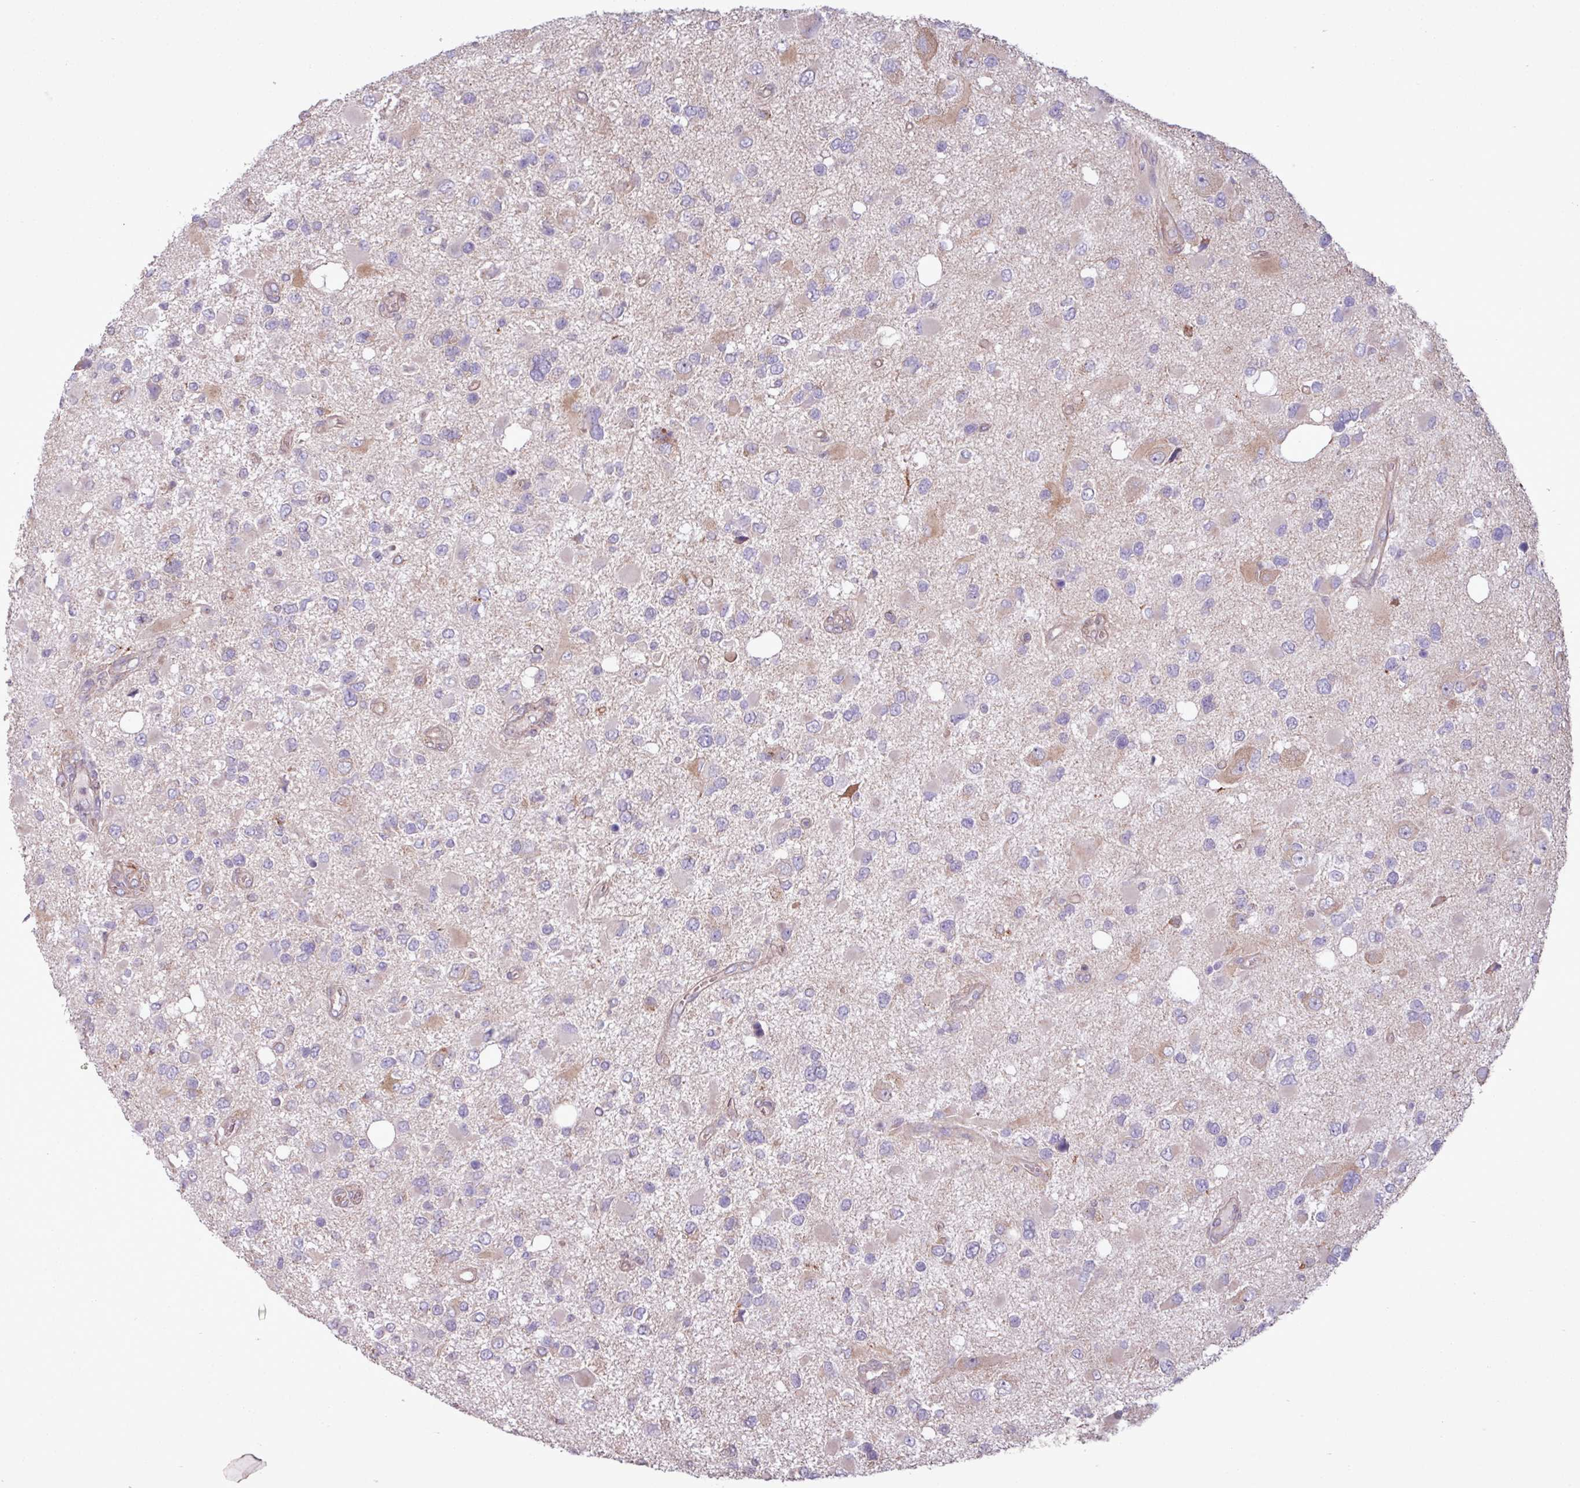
{"staining": {"intensity": "weak", "quantity": "<25%", "location": "cytoplasmic/membranous"}, "tissue": "glioma", "cell_type": "Tumor cells", "image_type": "cancer", "snomed": [{"axis": "morphology", "description": "Glioma, malignant, High grade"}, {"axis": "topography", "description": "Brain"}], "caption": "The photomicrograph demonstrates no significant positivity in tumor cells of glioma.", "gene": "PDPR", "patient": {"sex": "male", "age": 53}}